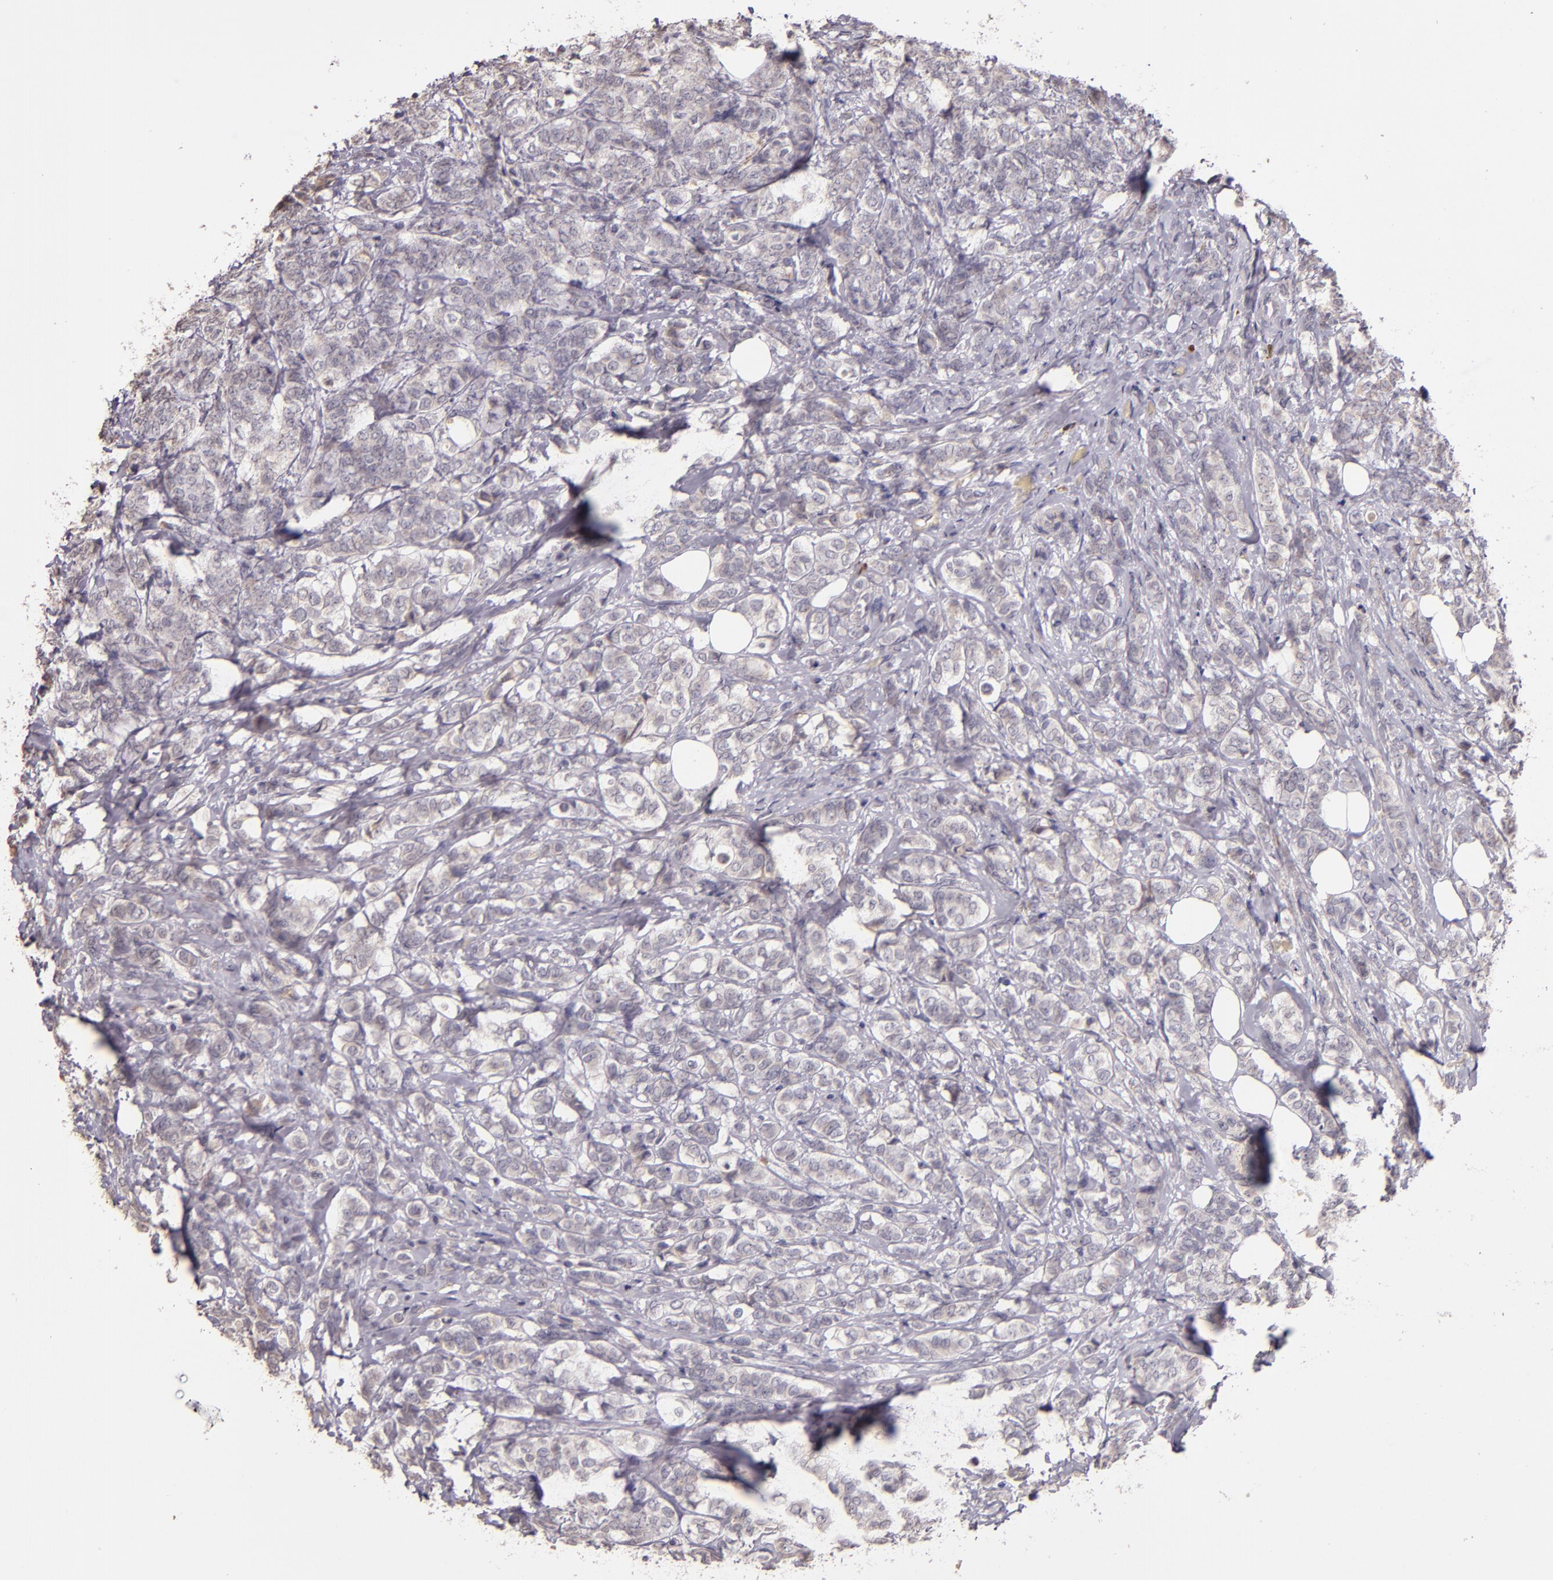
{"staining": {"intensity": "weak", "quantity": "<25%", "location": "cytoplasmic/membranous"}, "tissue": "breast cancer", "cell_type": "Tumor cells", "image_type": "cancer", "snomed": [{"axis": "morphology", "description": "Lobular carcinoma"}, {"axis": "topography", "description": "Breast"}], "caption": "High power microscopy image of an IHC micrograph of breast lobular carcinoma, revealing no significant expression in tumor cells. (DAB immunohistochemistry, high magnification).", "gene": "ABL1", "patient": {"sex": "female", "age": 60}}